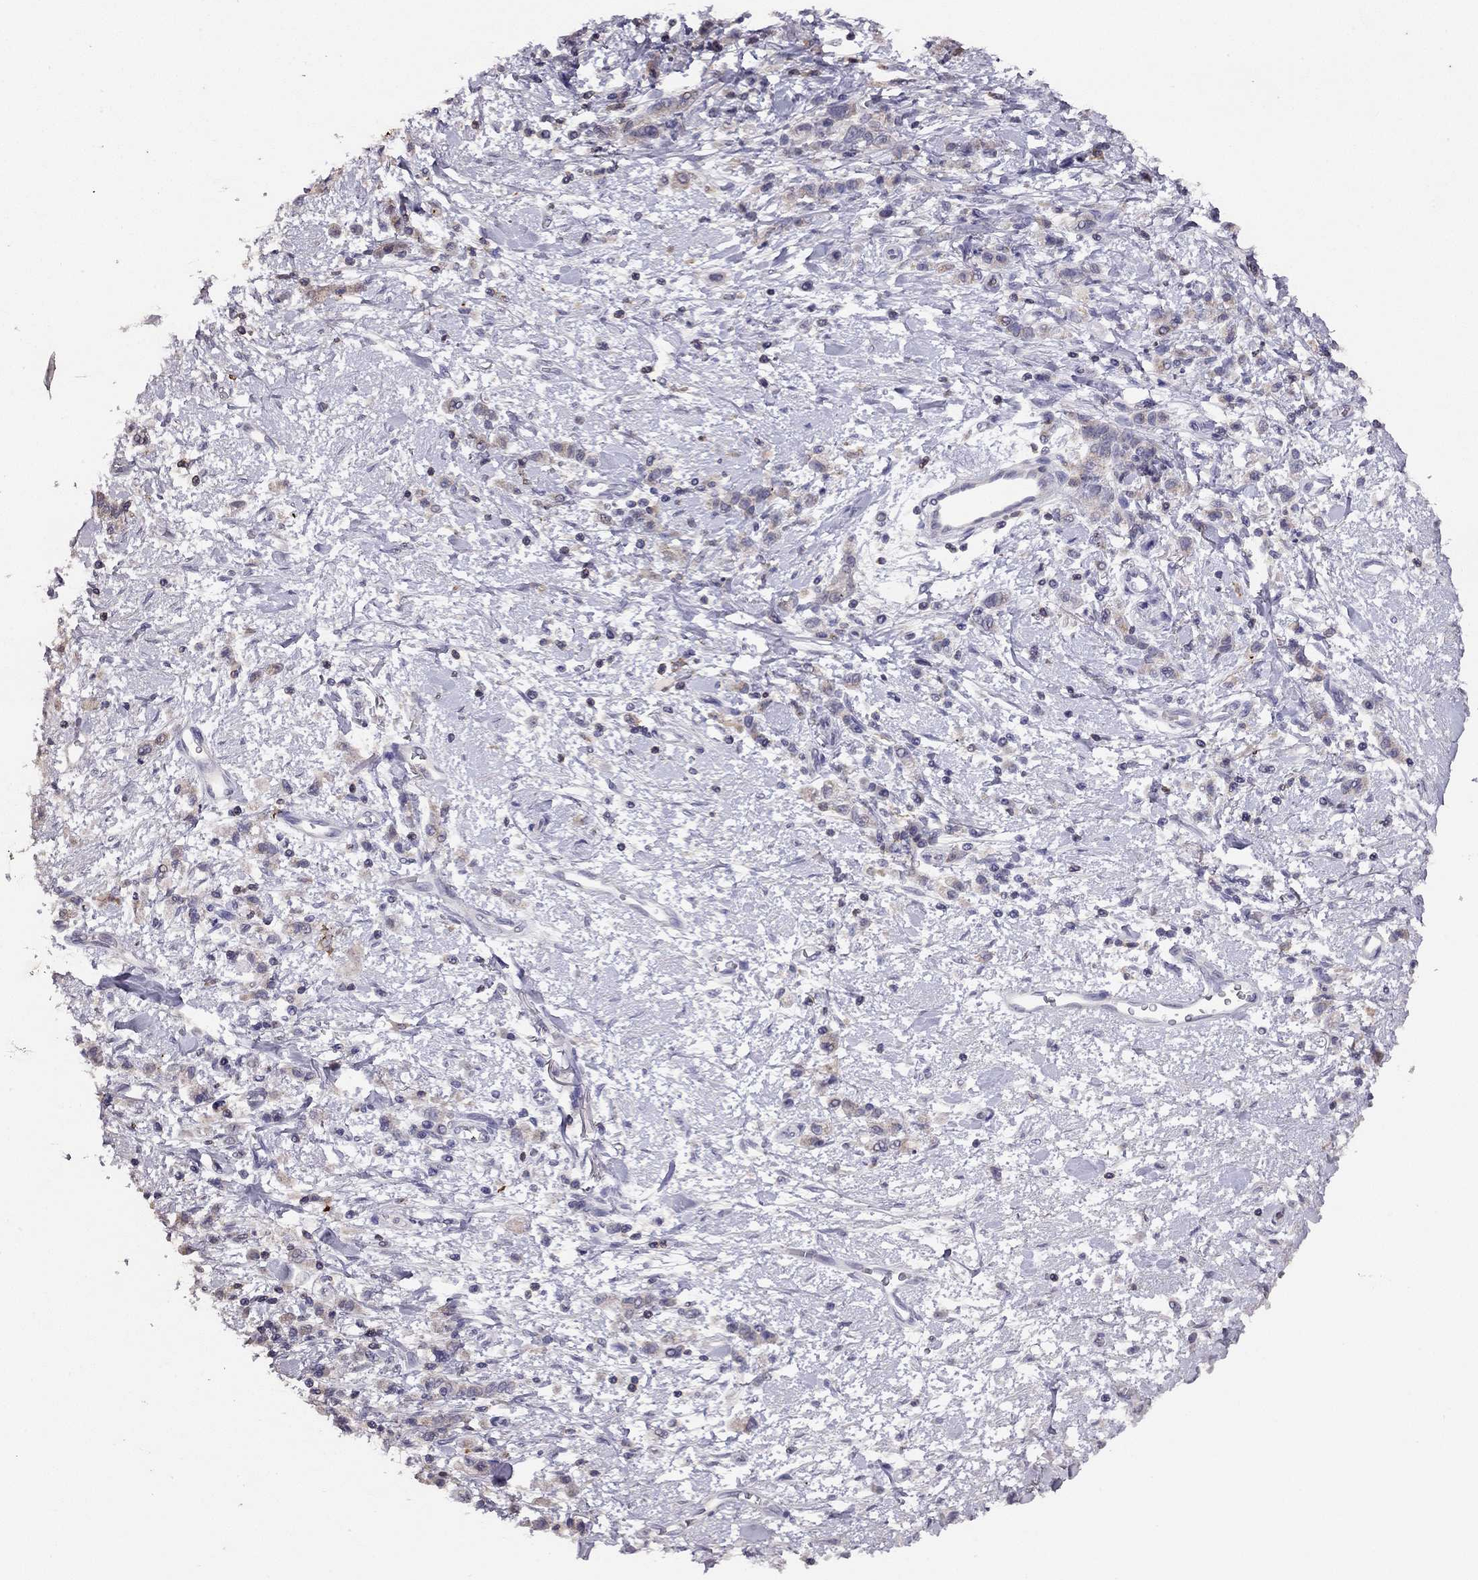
{"staining": {"intensity": "weak", "quantity": "<25%", "location": "cytoplasmic/membranous"}, "tissue": "stomach cancer", "cell_type": "Tumor cells", "image_type": "cancer", "snomed": [{"axis": "morphology", "description": "Adenocarcinoma, NOS"}, {"axis": "topography", "description": "Stomach"}], "caption": "This is a image of immunohistochemistry (IHC) staining of stomach cancer, which shows no positivity in tumor cells. (Immunohistochemistry (ihc), brightfield microscopy, high magnification).", "gene": "CITED1", "patient": {"sex": "male", "age": 77}}